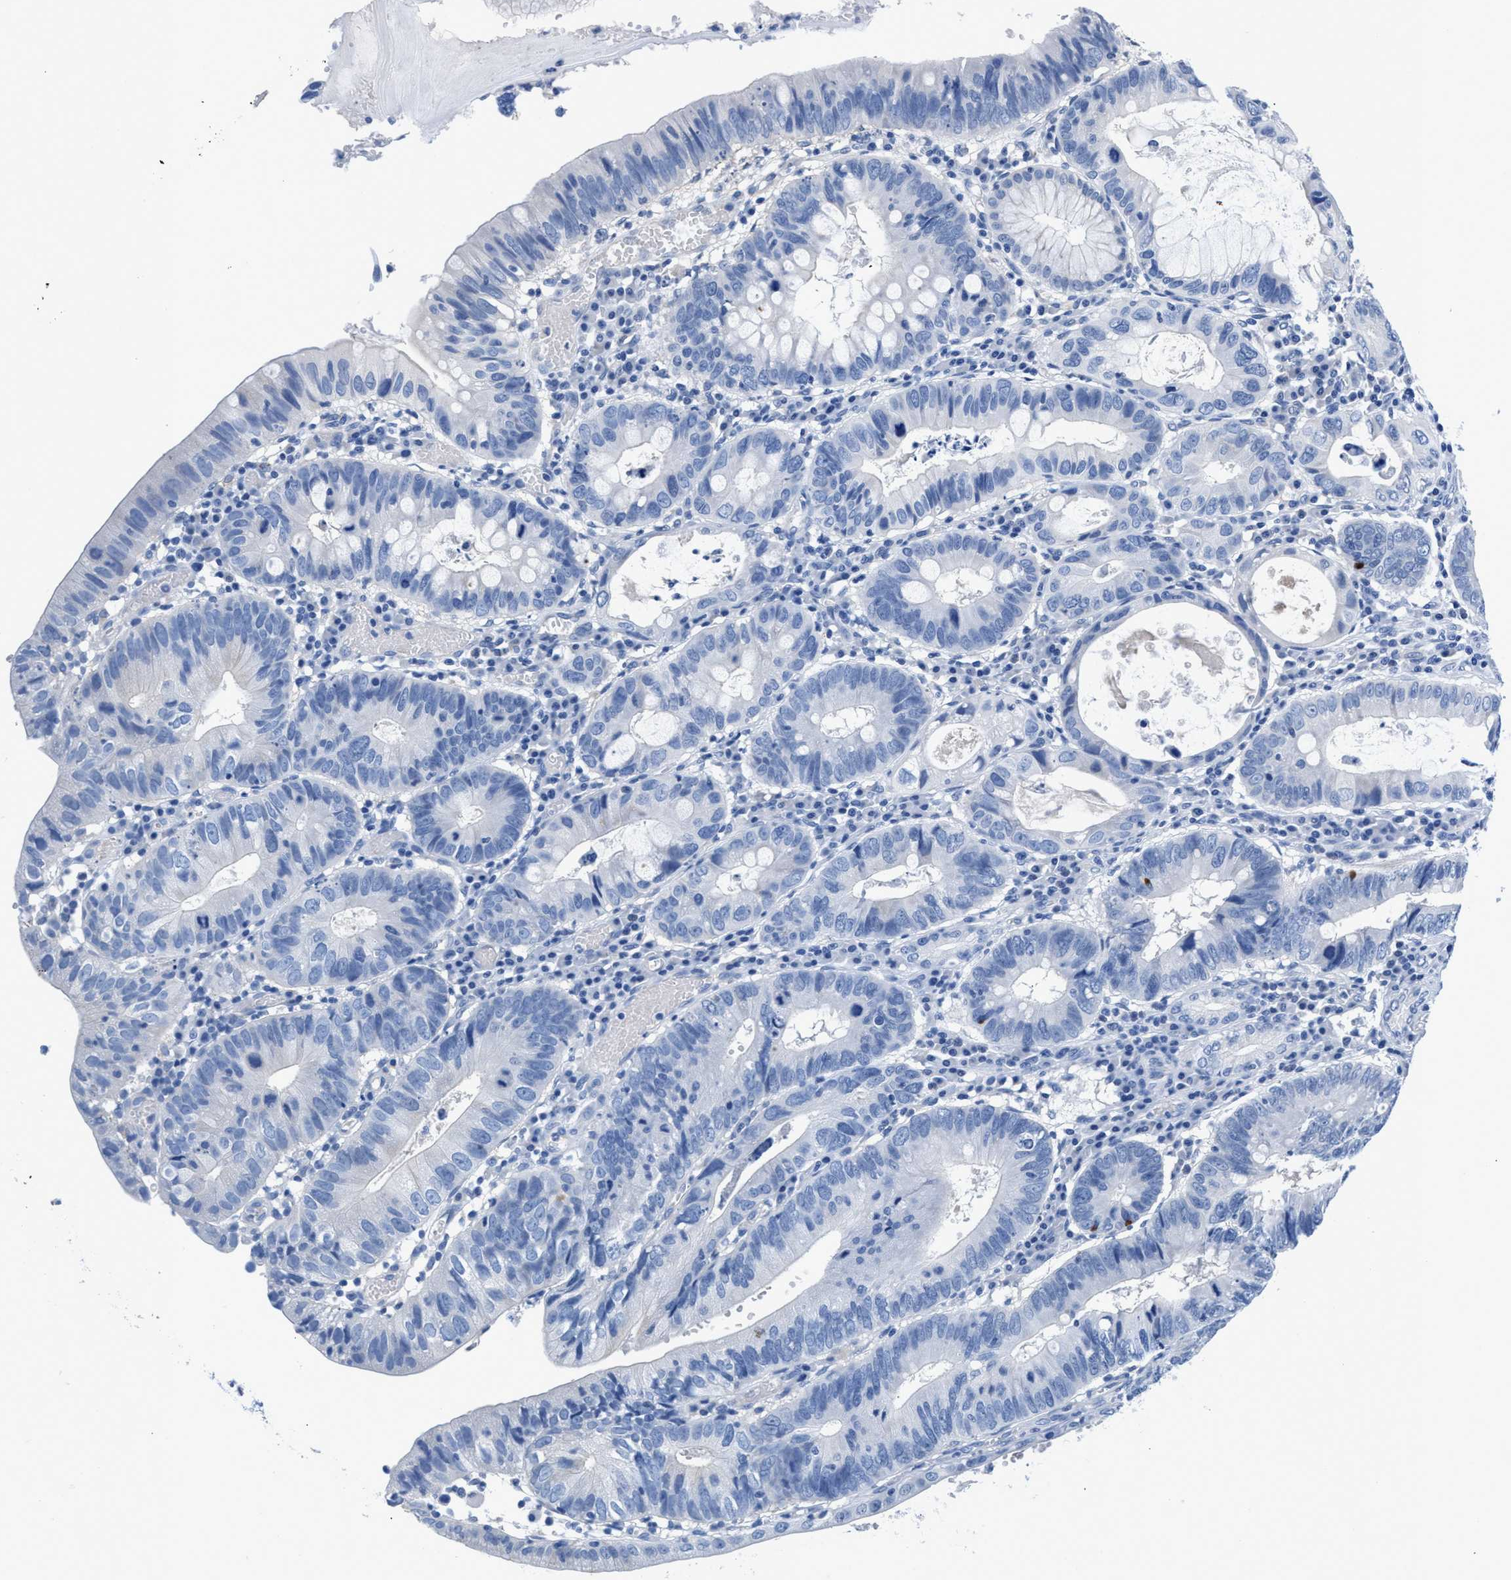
{"staining": {"intensity": "negative", "quantity": "none", "location": "none"}, "tissue": "stomach cancer", "cell_type": "Tumor cells", "image_type": "cancer", "snomed": [{"axis": "morphology", "description": "Adenocarcinoma, NOS"}, {"axis": "topography", "description": "Stomach"}], "caption": "Immunohistochemistry image of stomach adenocarcinoma stained for a protein (brown), which shows no expression in tumor cells.", "gene": "SLFN13", "patient": {"sex": "male", "age": 59}}